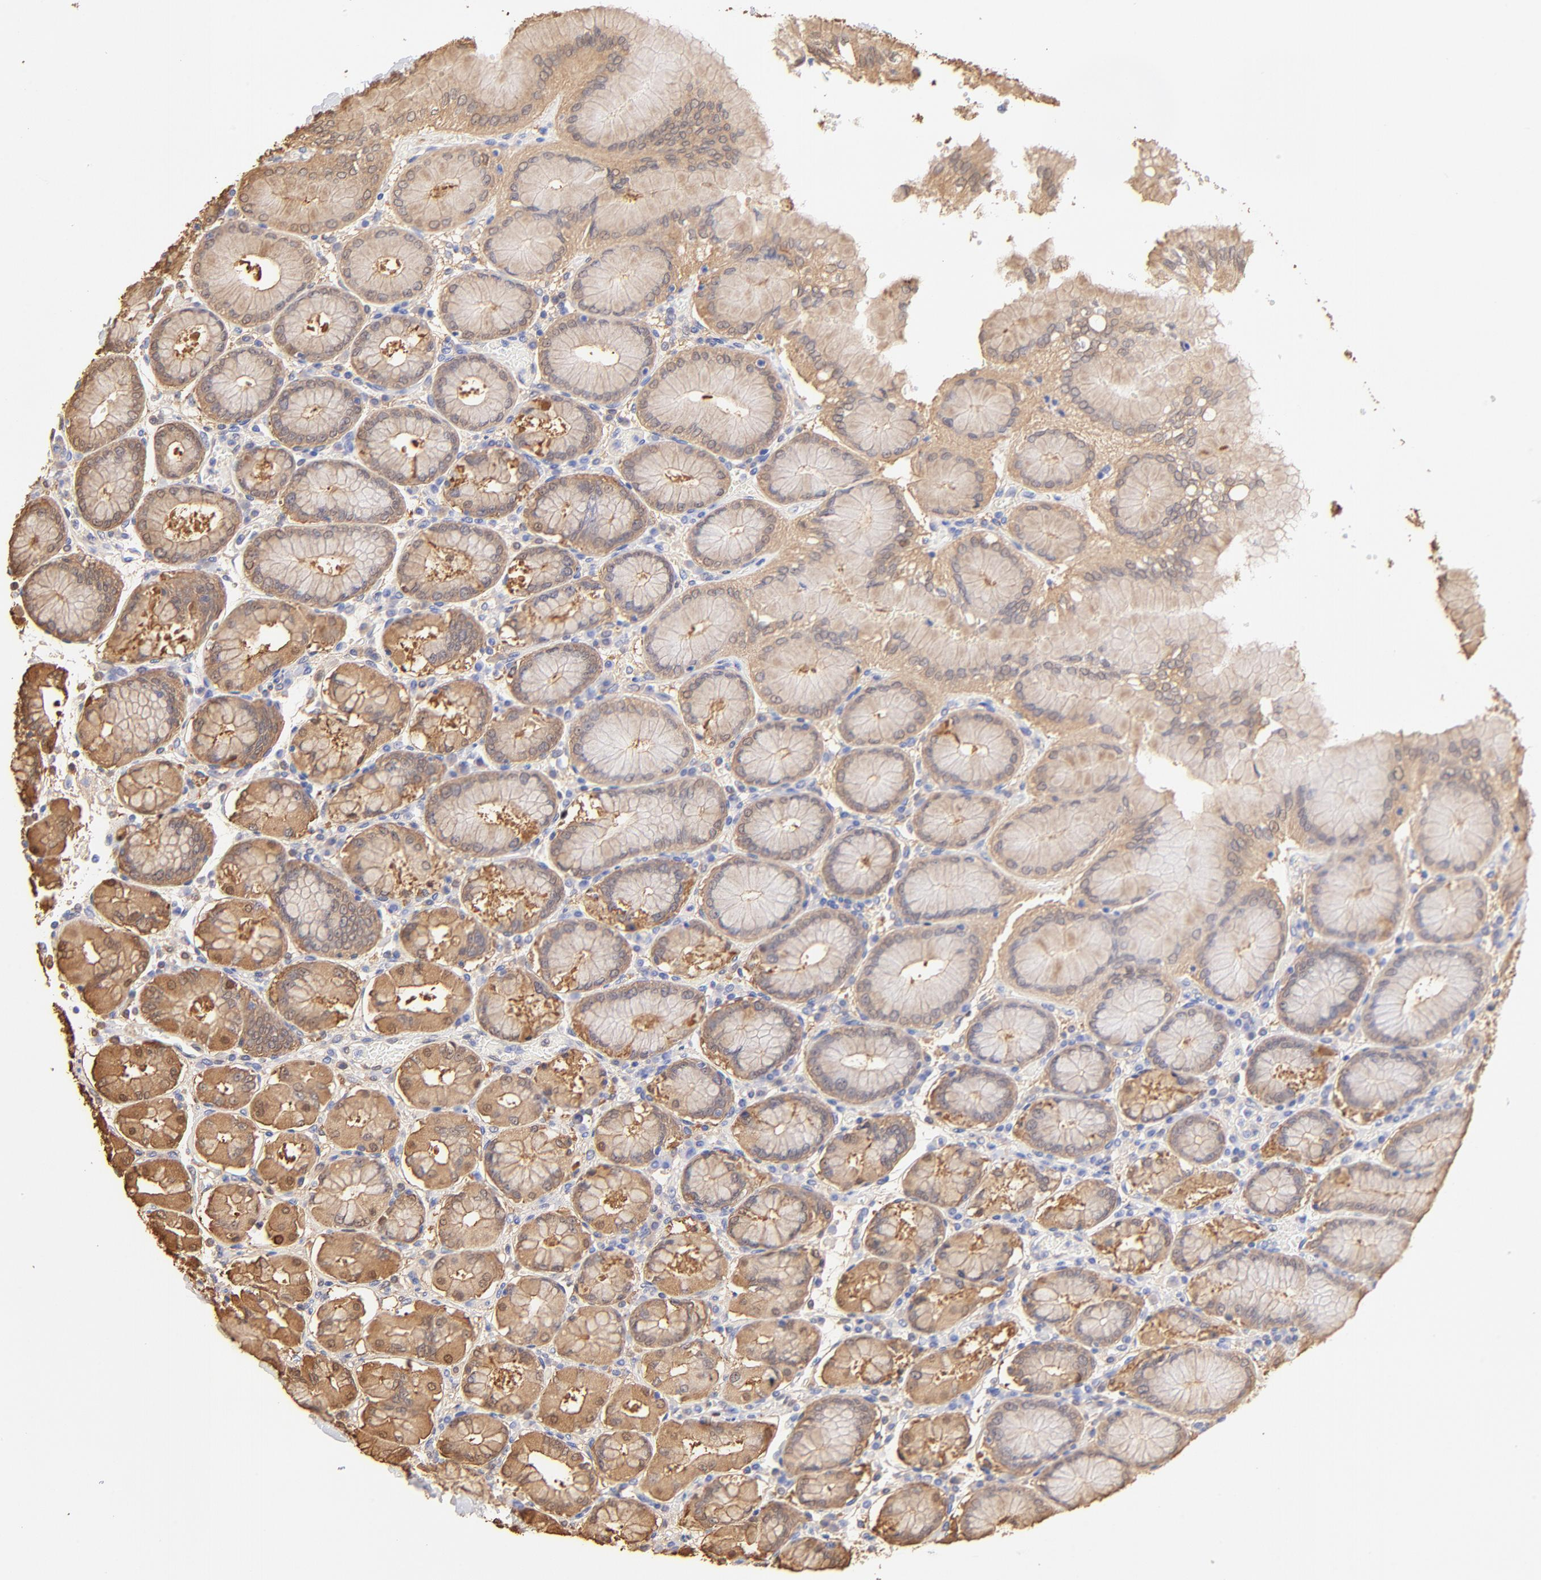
{"staining": {"intensity": "moderate", "quantity": ">75%", "location": "cytoplasmic/membranous"}, "tissue": "stomach", "cell_type": "Glandular cells", "image_type": "normal", "snomed": [{"axis": "morphology", "description": "Normal tissue, NOS"}, {"axis": "topography", "description": "Stomach, upper"}, {"axis": "topography", "description": "Stomach"}], "caption": "Immunohistochemistry histopathology image of normal stomach: stomach stained using IHC demonstrates medium levels of moderate protein expression localized specifically in the cytoplasmic/membranous of glandular cells, appearing as a cytoplasmic/membranous brown color.", "gene": "ALDH1A1", "patient": {"sex": "male", "age": 76}}